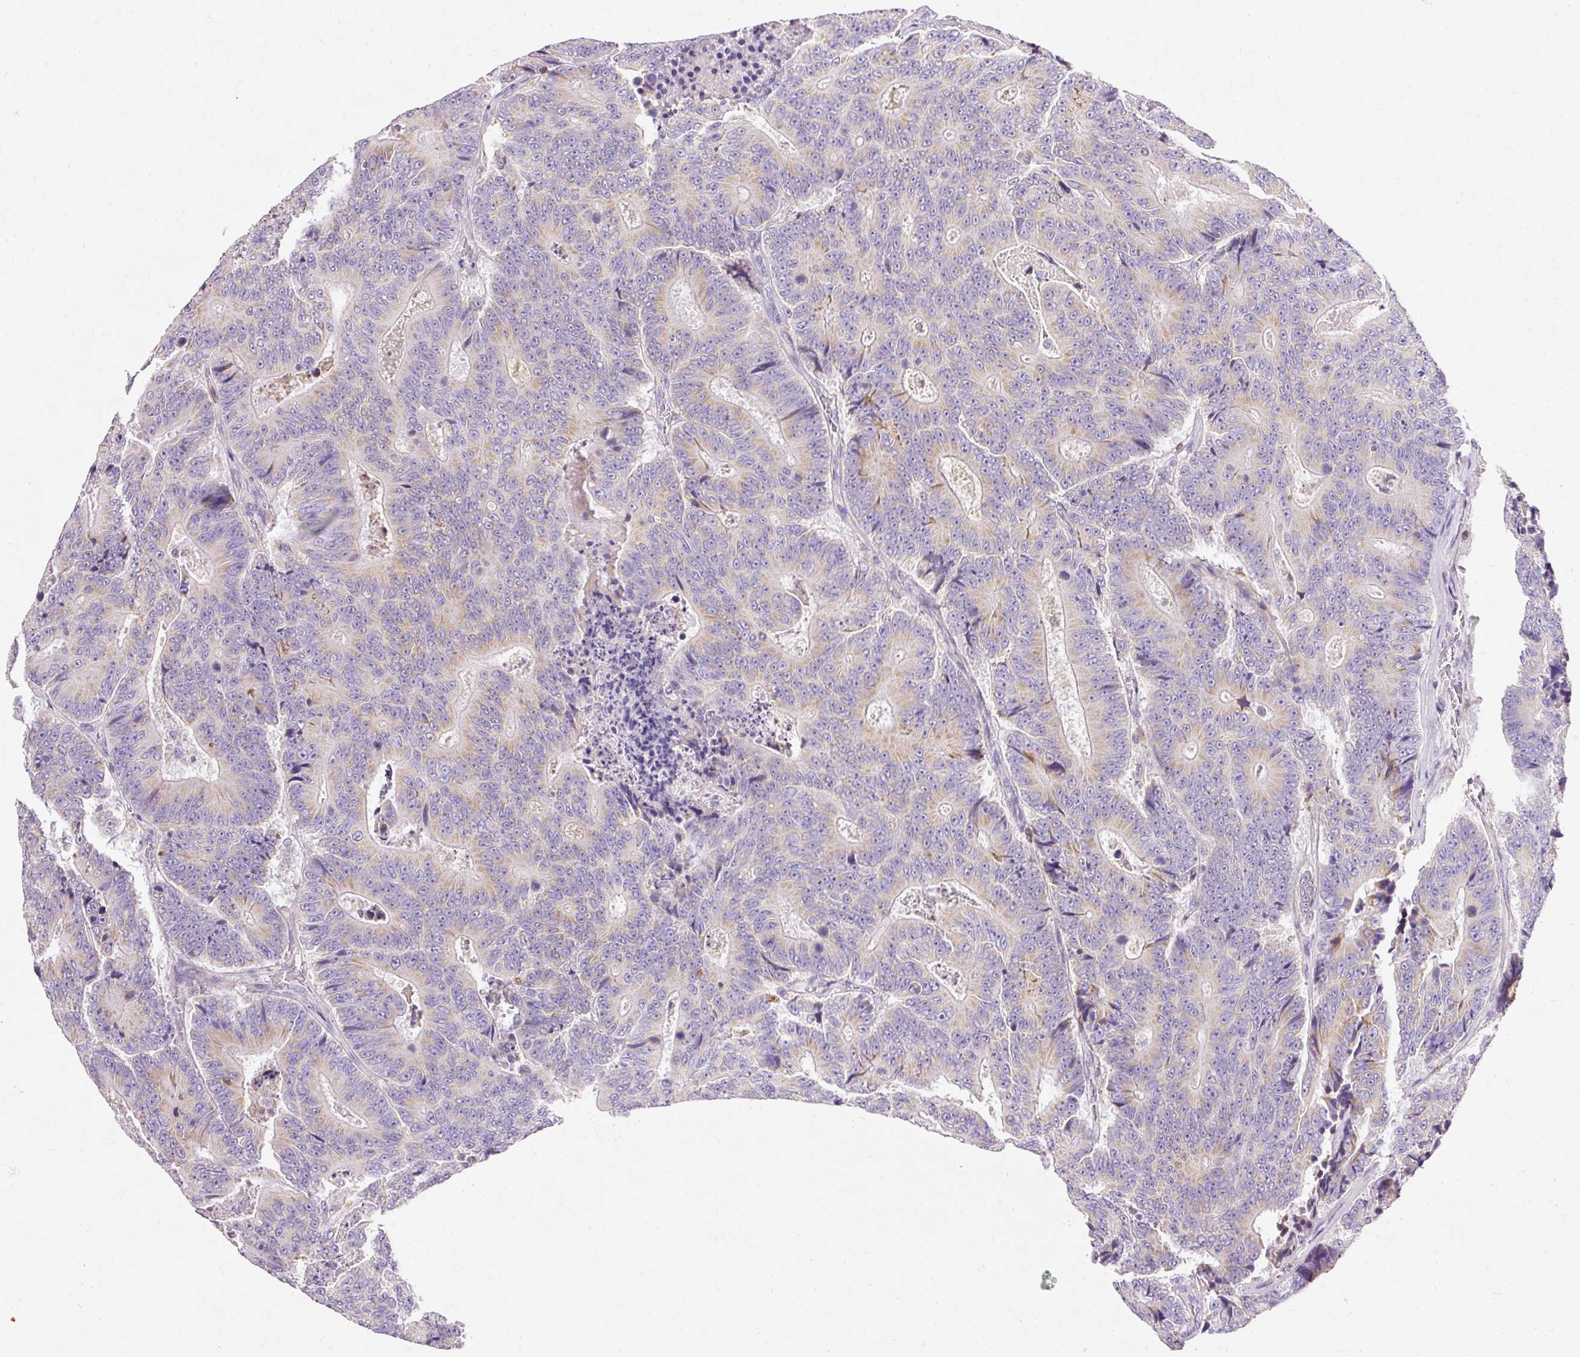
{"staining": {"intensity": "weak", "quantity": "<25%", "location": "cytoplasmic/membranous"}, "tissue": "colorectal cancer", "cell_type": "Tumor cells", "image_type": "cancer", "snomed": [{"axis": "morphology", "description": "Adenocarcinoma, NOS"}, {"axis": "topography", "description": "Colon"}], "caption": "There is no significant expression in tumor cells of colorectal cancer.", "gene": "IMMT", "patient": {"sex": "male", "age": 83}}